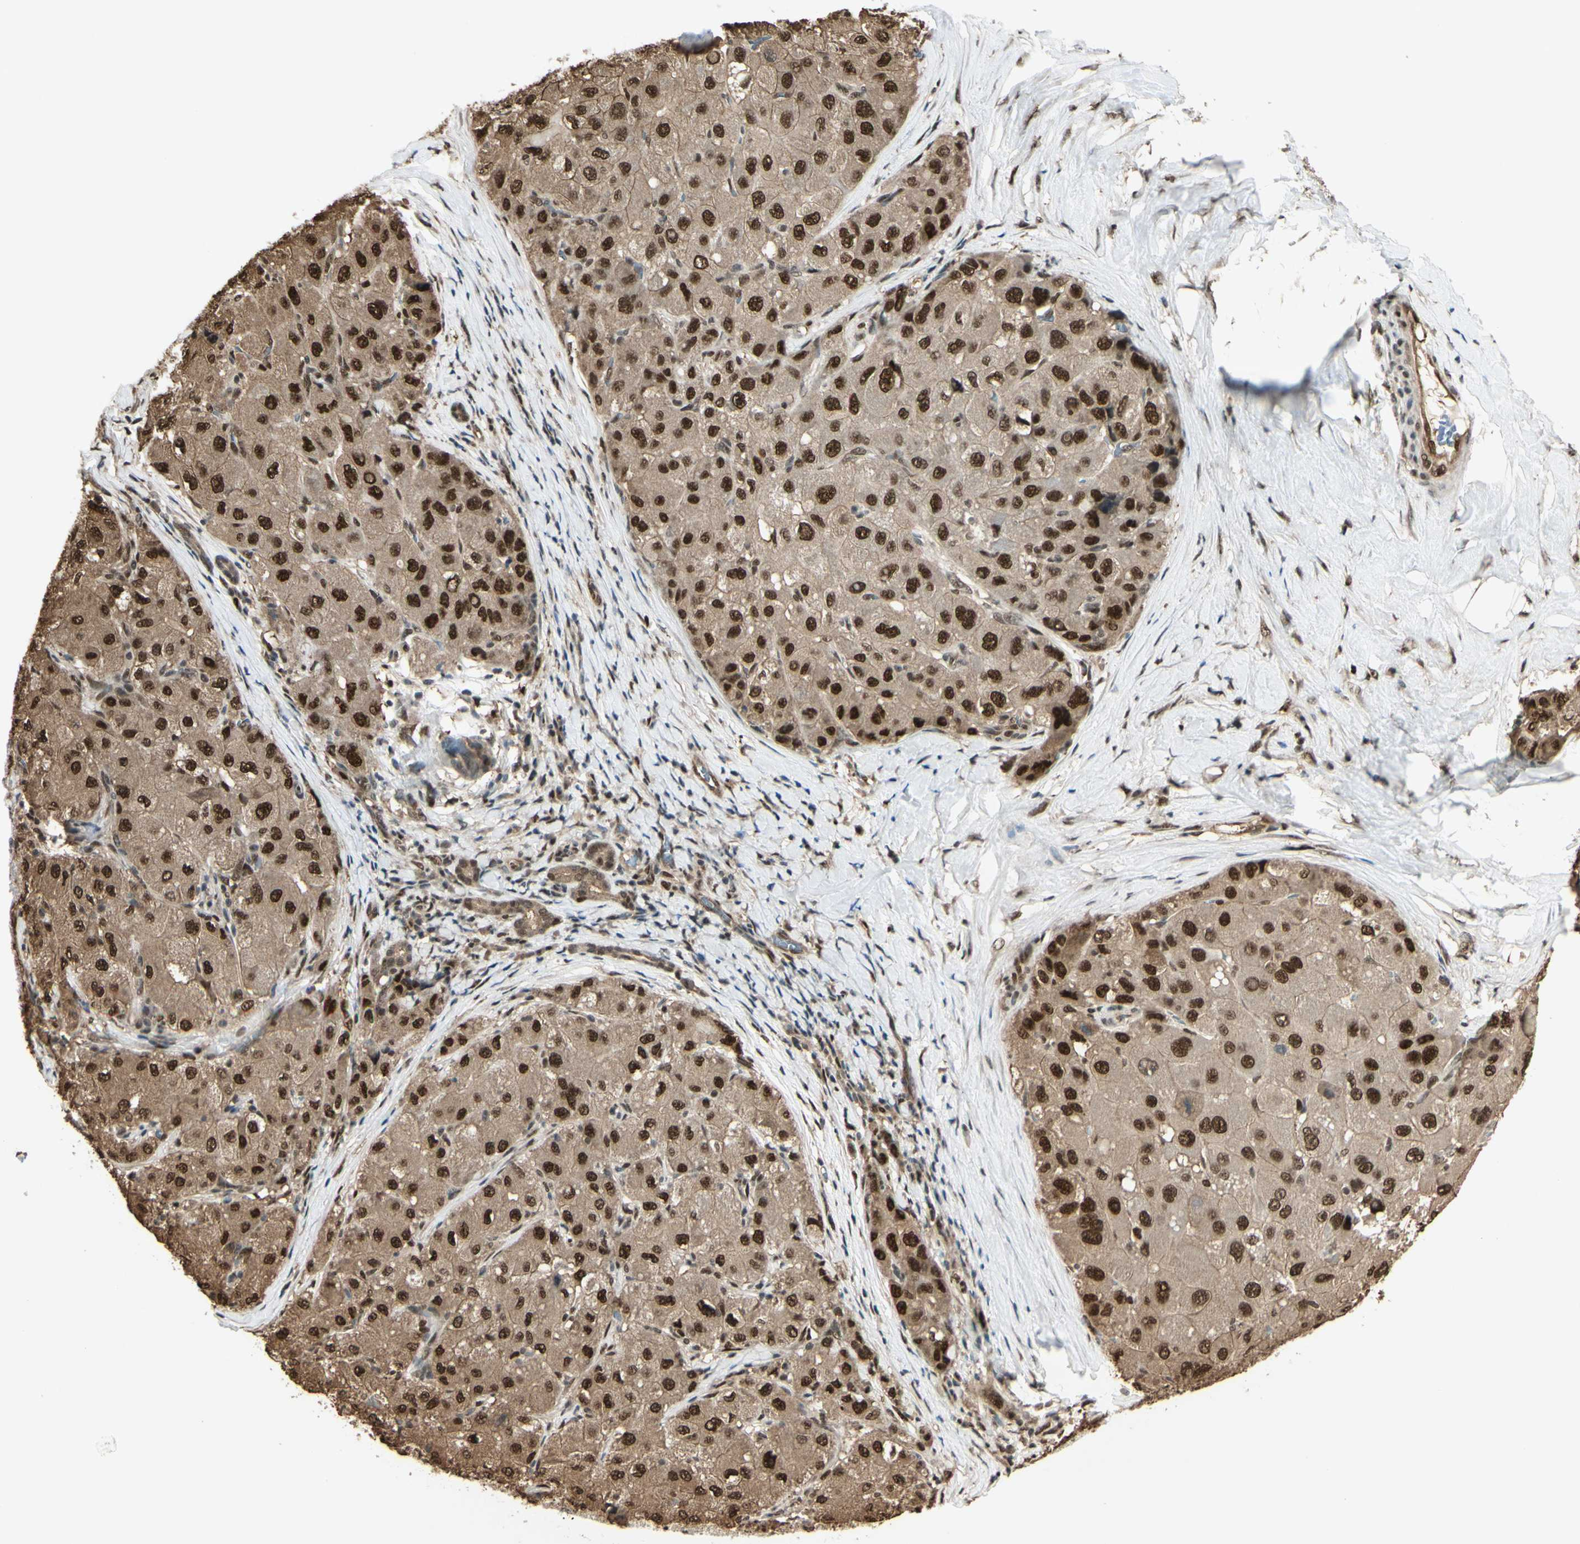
{"staining": {"intensity": "strong", "quantity": ">75%", "location": "cytoplasmic/membranous,nuclear"}, "tissue": "liver cancer", "cell_type": "Tumor cells", "image_type": "cancer", "snomed": [{"axis": "morphology", "description": "Carcinoma, Hepatocellular, NOS"}, {"axis": "topography", "description": "Liver"}], "caption": "A brown stain labels strong cytoplasmic/membranous and nuclear expression of a protein in hepatocellular carcinoma (liver) tumor cells.", "gene": "HSF1", "patient": {"sex": "male", "age": 80}}